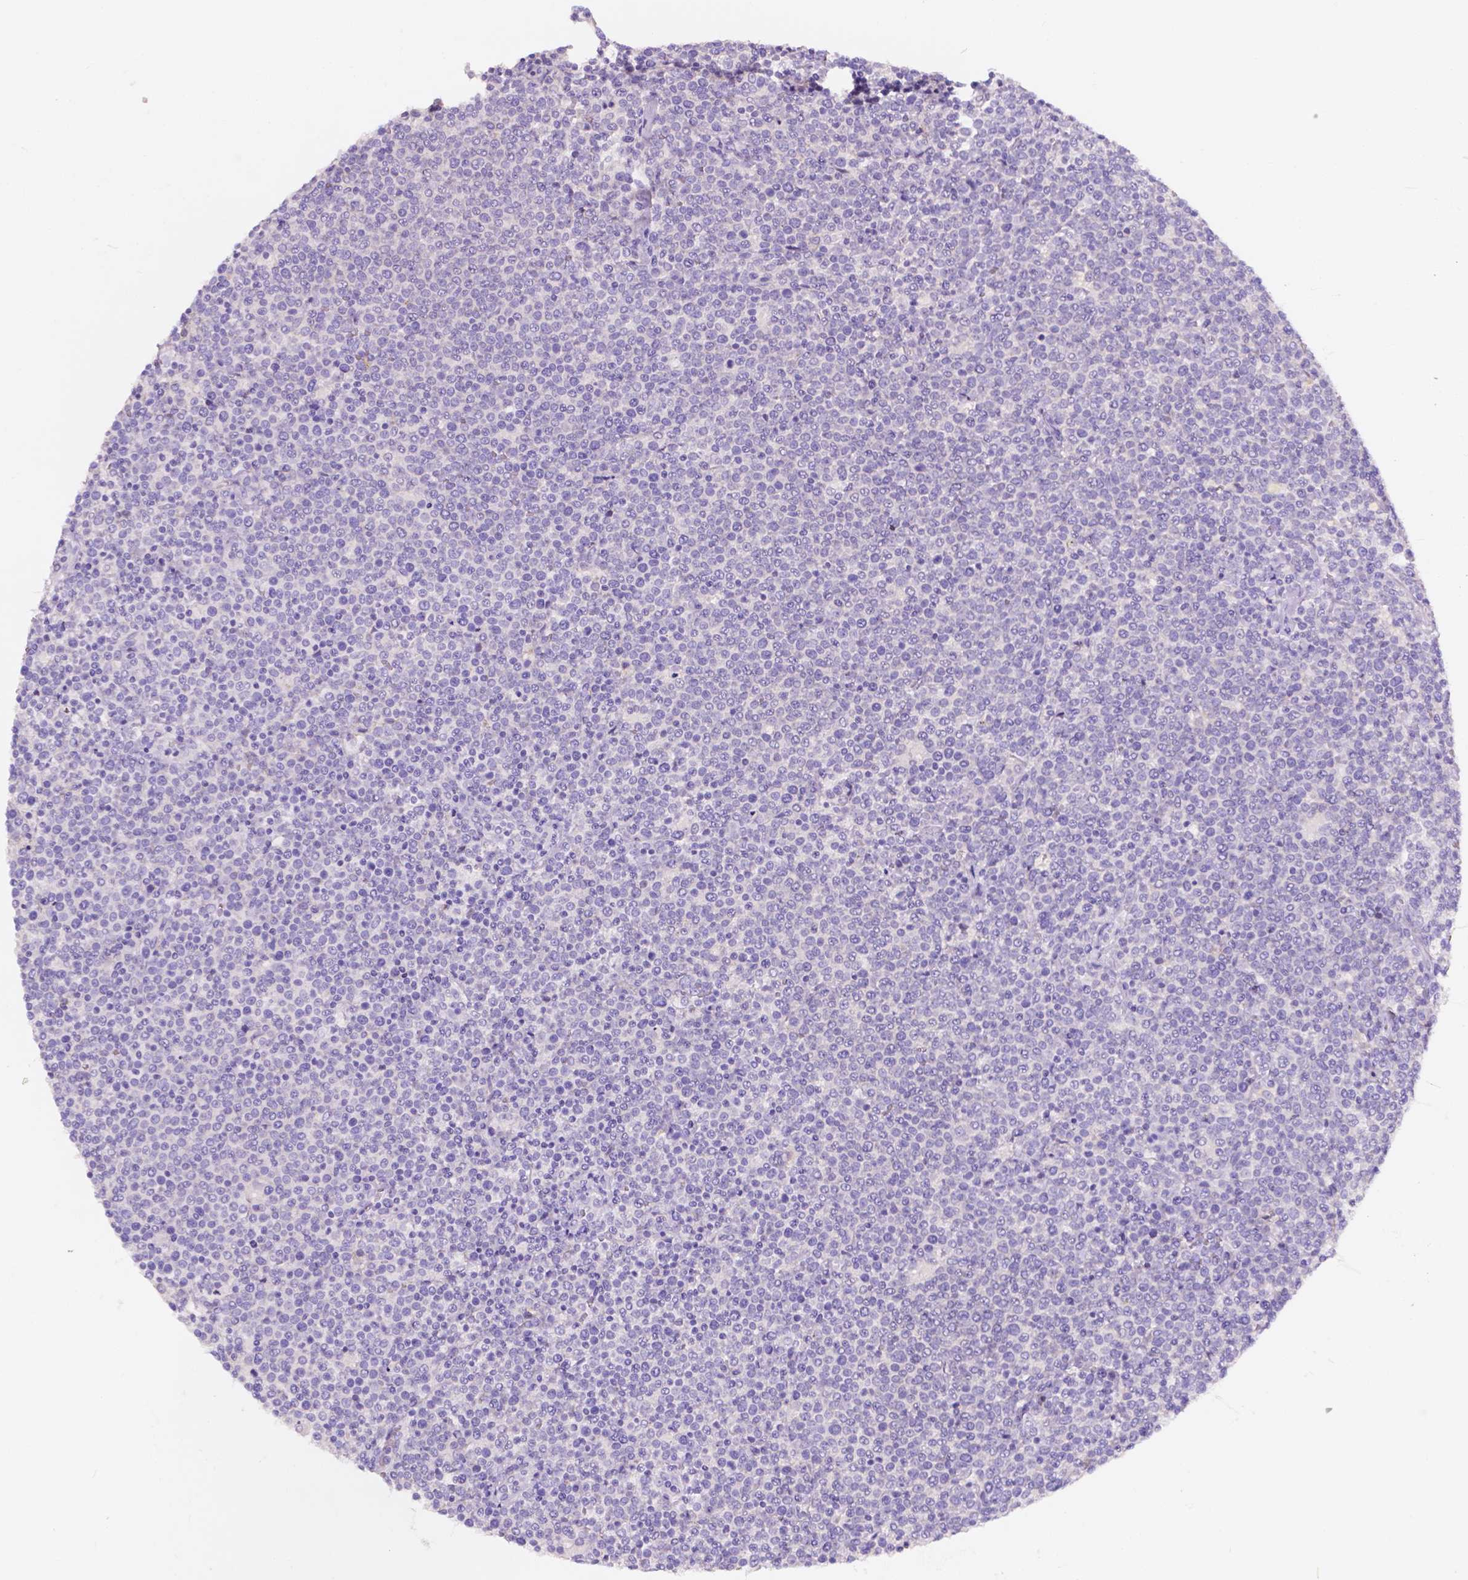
{"staining": {"intensity": "negative", "quantity": "none", "location": "none"}, "tissue": "lymphoma", "cell_type": "Tumor cells", "image_type": "cancer", "snomed": [{"axis": "morphology", "description": "Malignant lymphoma, non-Hodgkin's type, High grade"}, {"axis": "topography", "description": "Lymph node"}], "caption": "A photomicrograph of malignant lymphoma, non-Hodgkin's type (high-grade) stained for a protein displays no brown staining in tumor cells.", "gene": "CLSTN2", "patient": {"sex": "male", "age": 61}}